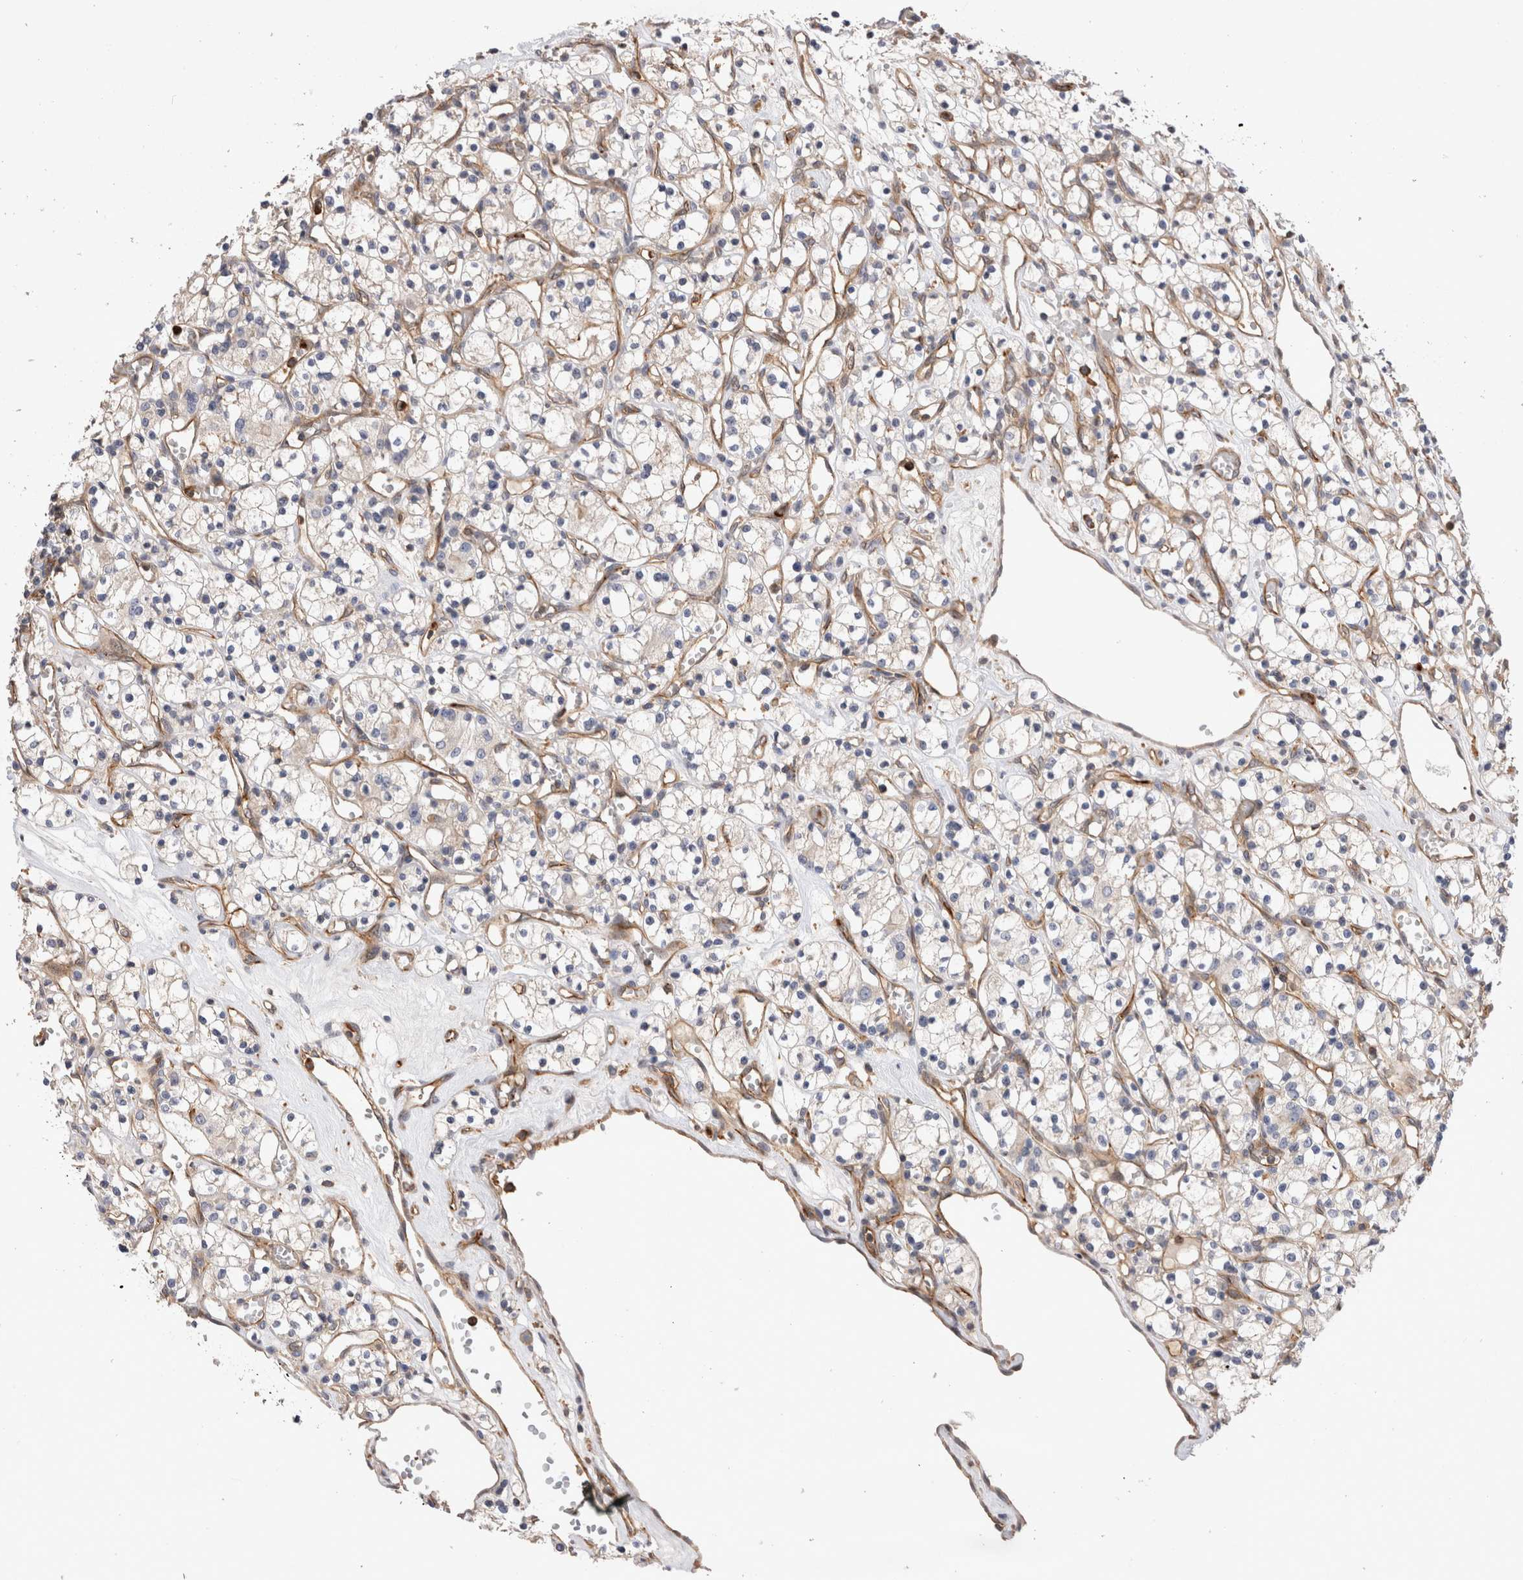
{"staining": {"intensity": "weak", "quantity": "25%-75%", "location": "cytoplasmic/membranous"}, "tissue": "renal cancer", "cell_type": "Tumor cells", "image_type": "cancer", "snomed": [{"axis": "morphology", "description": "Adenocarcinoma, NOS"}, {"axis": "topography", "description": "Kidney"}], "caption": "Immunohistochemistry (IHC) histopathology image of neoplastic tissue: human renal cancer (adenocarcinoma) stained using immunohistochemistry demonstrates low levels of weak protein expression localized specifically in the cytoplasmic/membranous of tumor cells, appearing as a cytoplasmic/membranous brown color.", "gene": "BNIP2", "patient": {"sex": "female", "age": 59}}